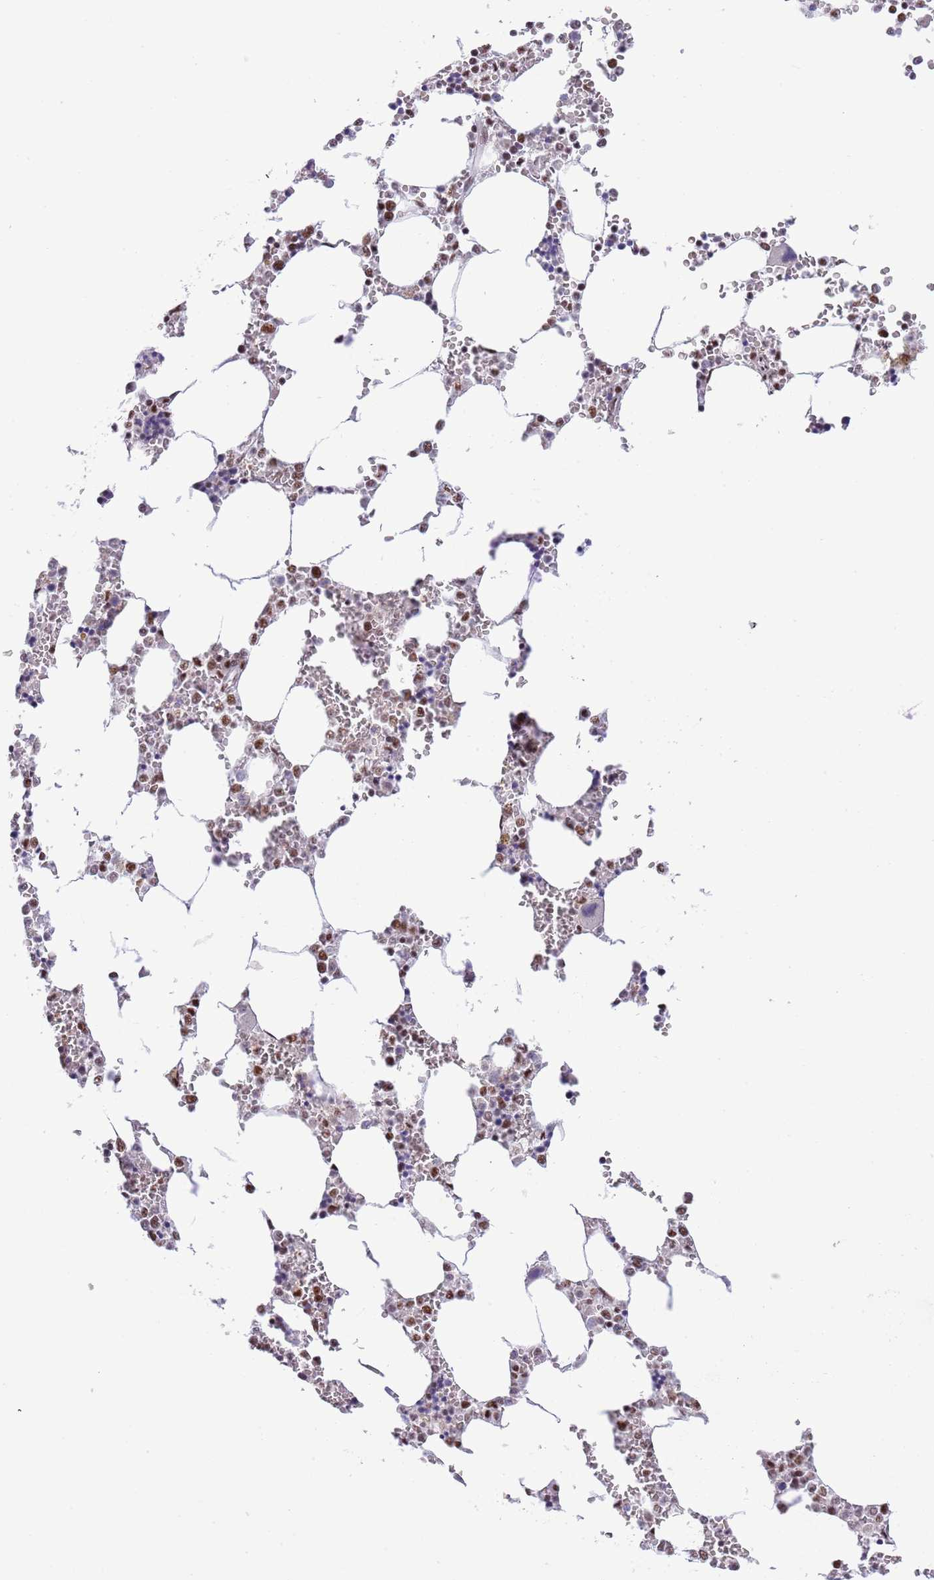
{"staining": {"intensity": "moderate", "quantity": "25%-75%", "location": "nuclear"}, "tissue": "bone marrow", "cell_type": "Hematopoietic cells", "image_type": "normal", "snomed": [{"axis": "morphology", "description": "Normal tissue, NOS"}, {"axis": "topography", "description": "Bone marrow"}], "caption": "This photomicrograph shows unremarkable bone marrow stained with immunohistochemistry (IHC) to label a protein in brown. The nuclear of hematopoietic cells show moderate positivity for the protein. Nuclei are counter-stained blue.", "gene": "SF3A2", "patient": {"sex": "male", "age": 64}}